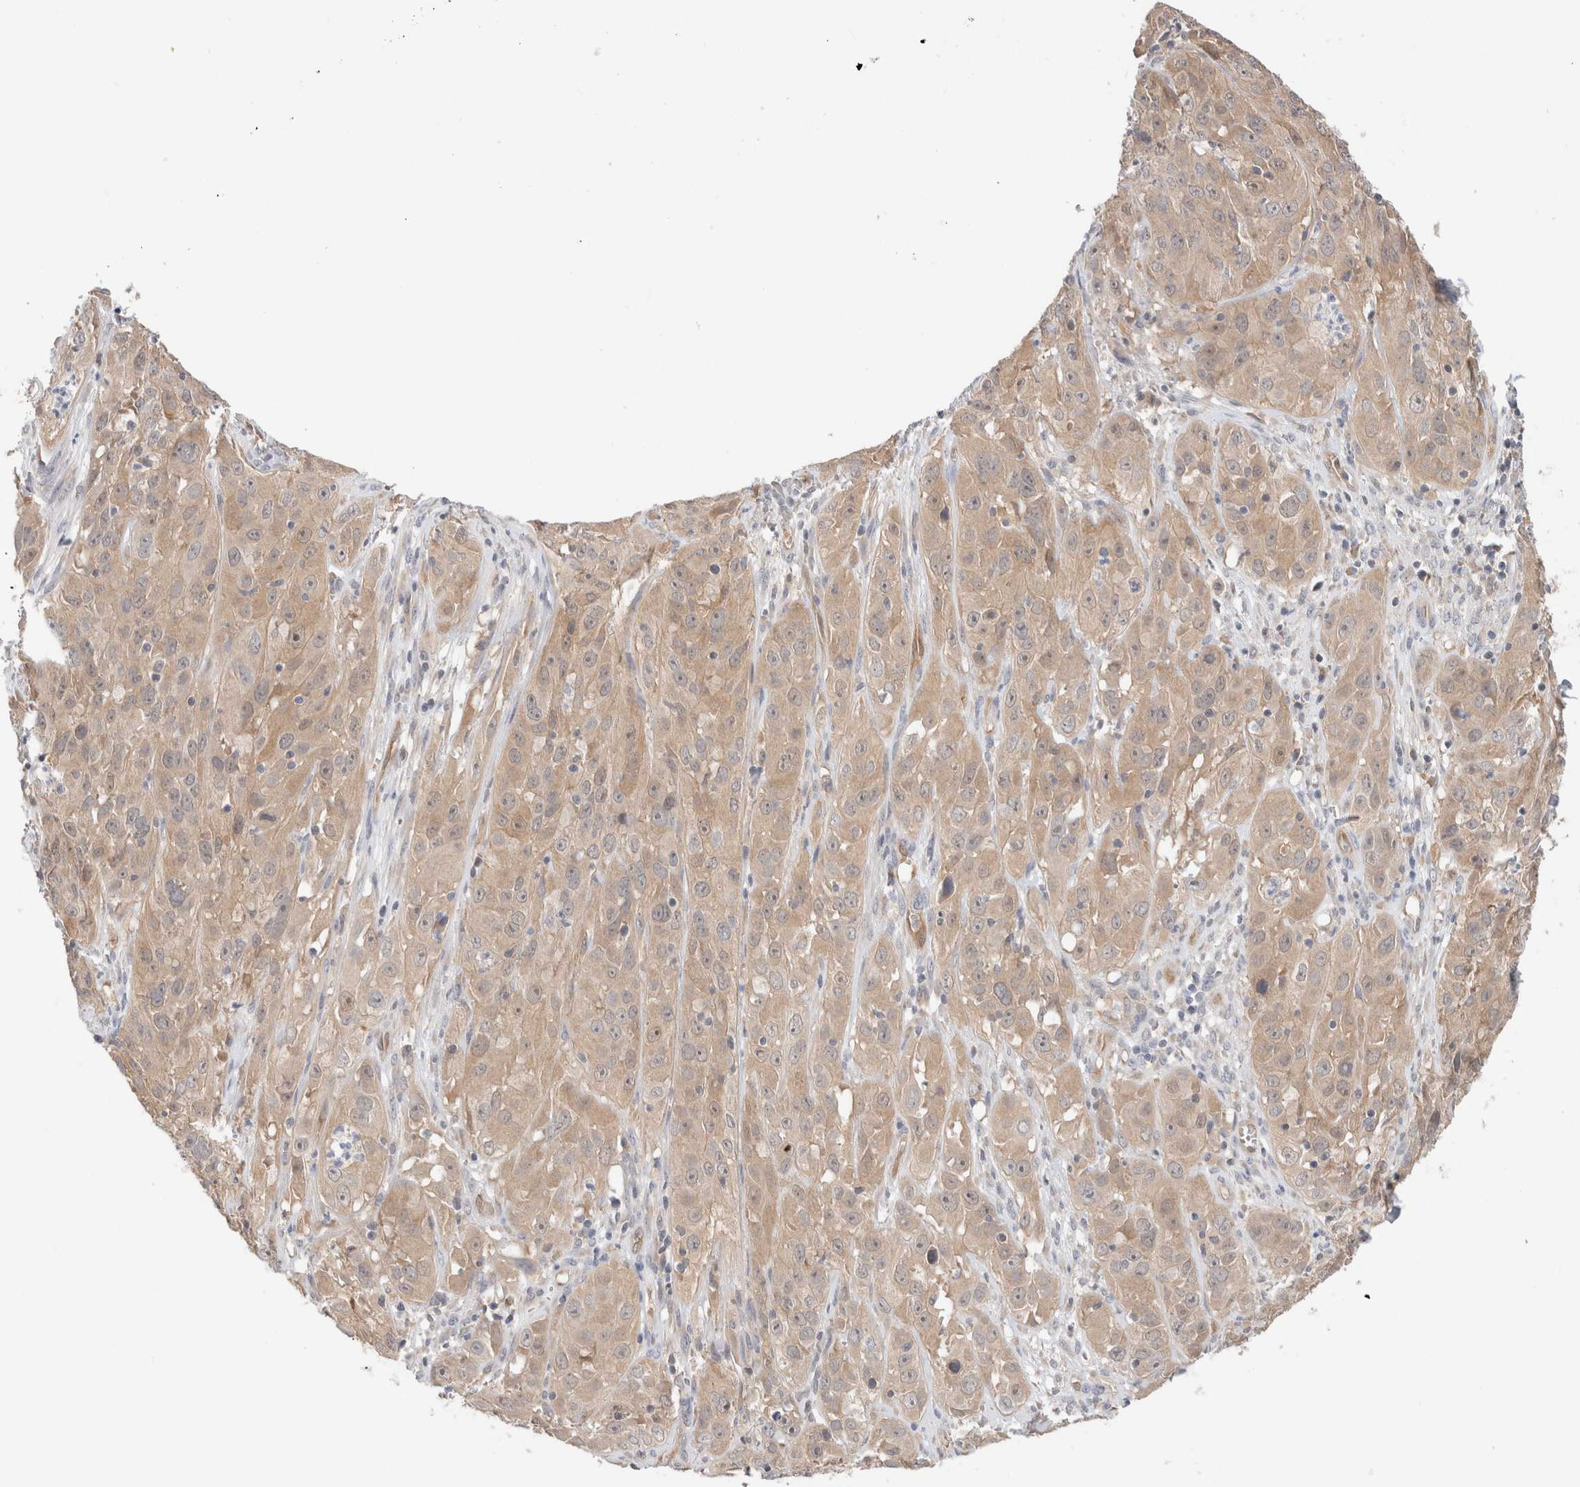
{"staining": {"intensity": "weak", "quantity": ">75%", "location": "cytoplasmic/membranous"}, "tissue": "cervical cancer", "cell_type": "Tumor cells", "image_type": "cancer", "snomed": [{"axis": "morphology", "description": "Squamous cell carcinoma, NOS"}, {"axis": "topography", "description": "Cervix"}], "caption": "Cervical cancer (squamous cell carcinoma) tissue shows weak cytoplasmic/membranous expression in approximately >75% of tumor cells", "gene": "CA13", "patient": {"sex": "female", "age": 32}}